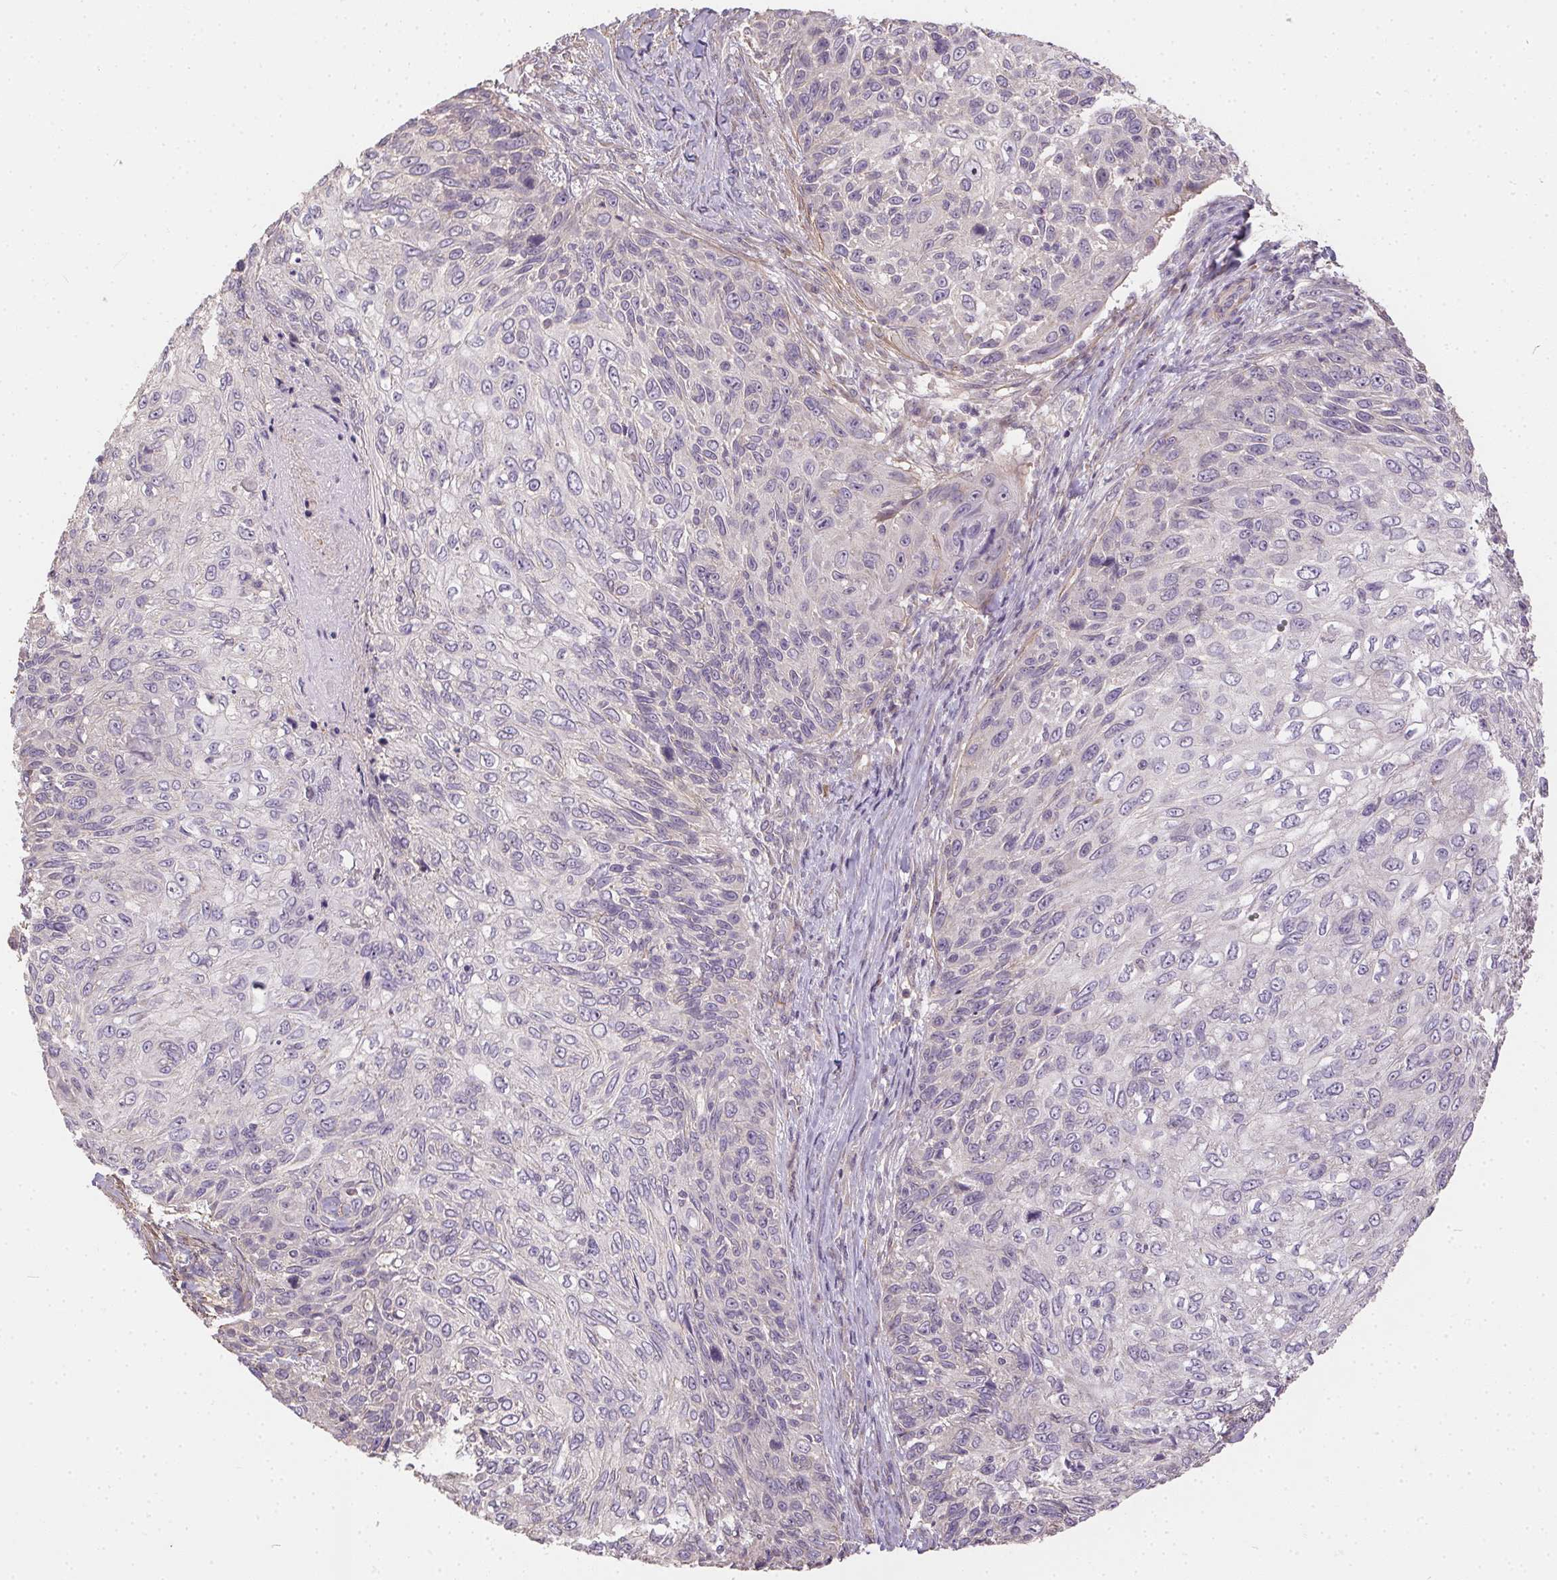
{"staining": {"intensity": "negative", "quantity": "none", "location": "none"}, "tissue": "skin cancer", "cell_type": "Tumor cells", "image_type": "cancer", "snomed": [{"axis": "morphology", "description": "Squamous cell carcinoma, NOS"}, {"axis": "topography", "description": "Skin"}], "caption": "High magnification brightfield microscopy of skin cancer stained with DAB (3,3'-diaminobenzidine) (brown) and counterstained with hematoxylin (blue): tumor cells show no significant expression.", "gene": "REV3L", "patient": {"sex": "male", "age": 92}}